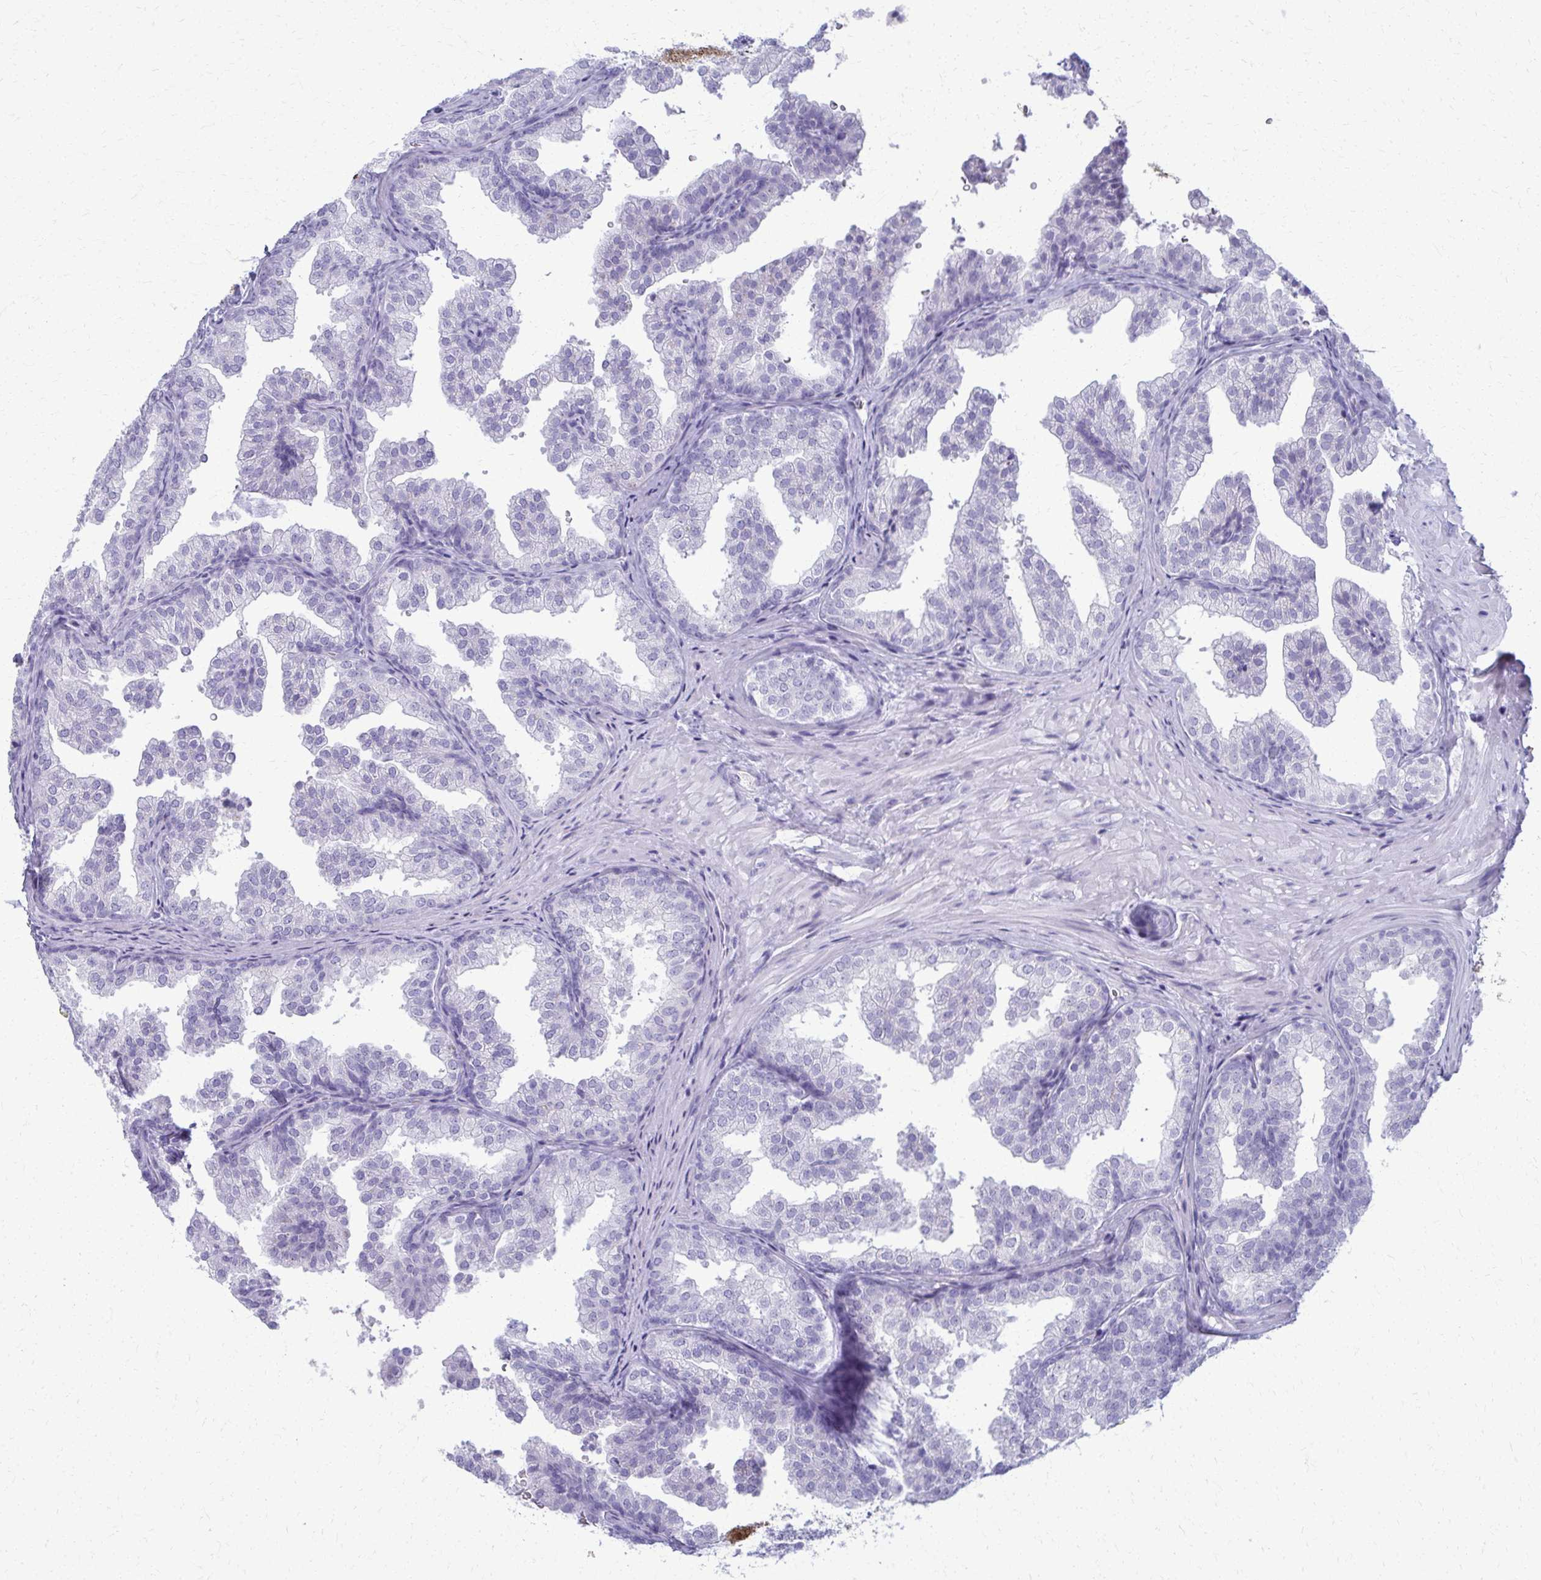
{"staining": {"intensity": "negative", "quantity": "none", "location": "none"}, "tissue": "prostate", "cell_type": "Glandular cells", "image_type": "normal", "snomed": [{"axis": "morphology", "description": "Normal tissue, NOS"}, {"axis": "topography", "description": "Prostate"}], "caption": "Glandular cells show no significant expression in benign prostate. Brightfield microscopy of IHC stained with DAB (brown) and hematoxylin (blue), captured at high magnification.", "gene": "ACSM2A", "patient": {"sex": "male", "age": 37}}